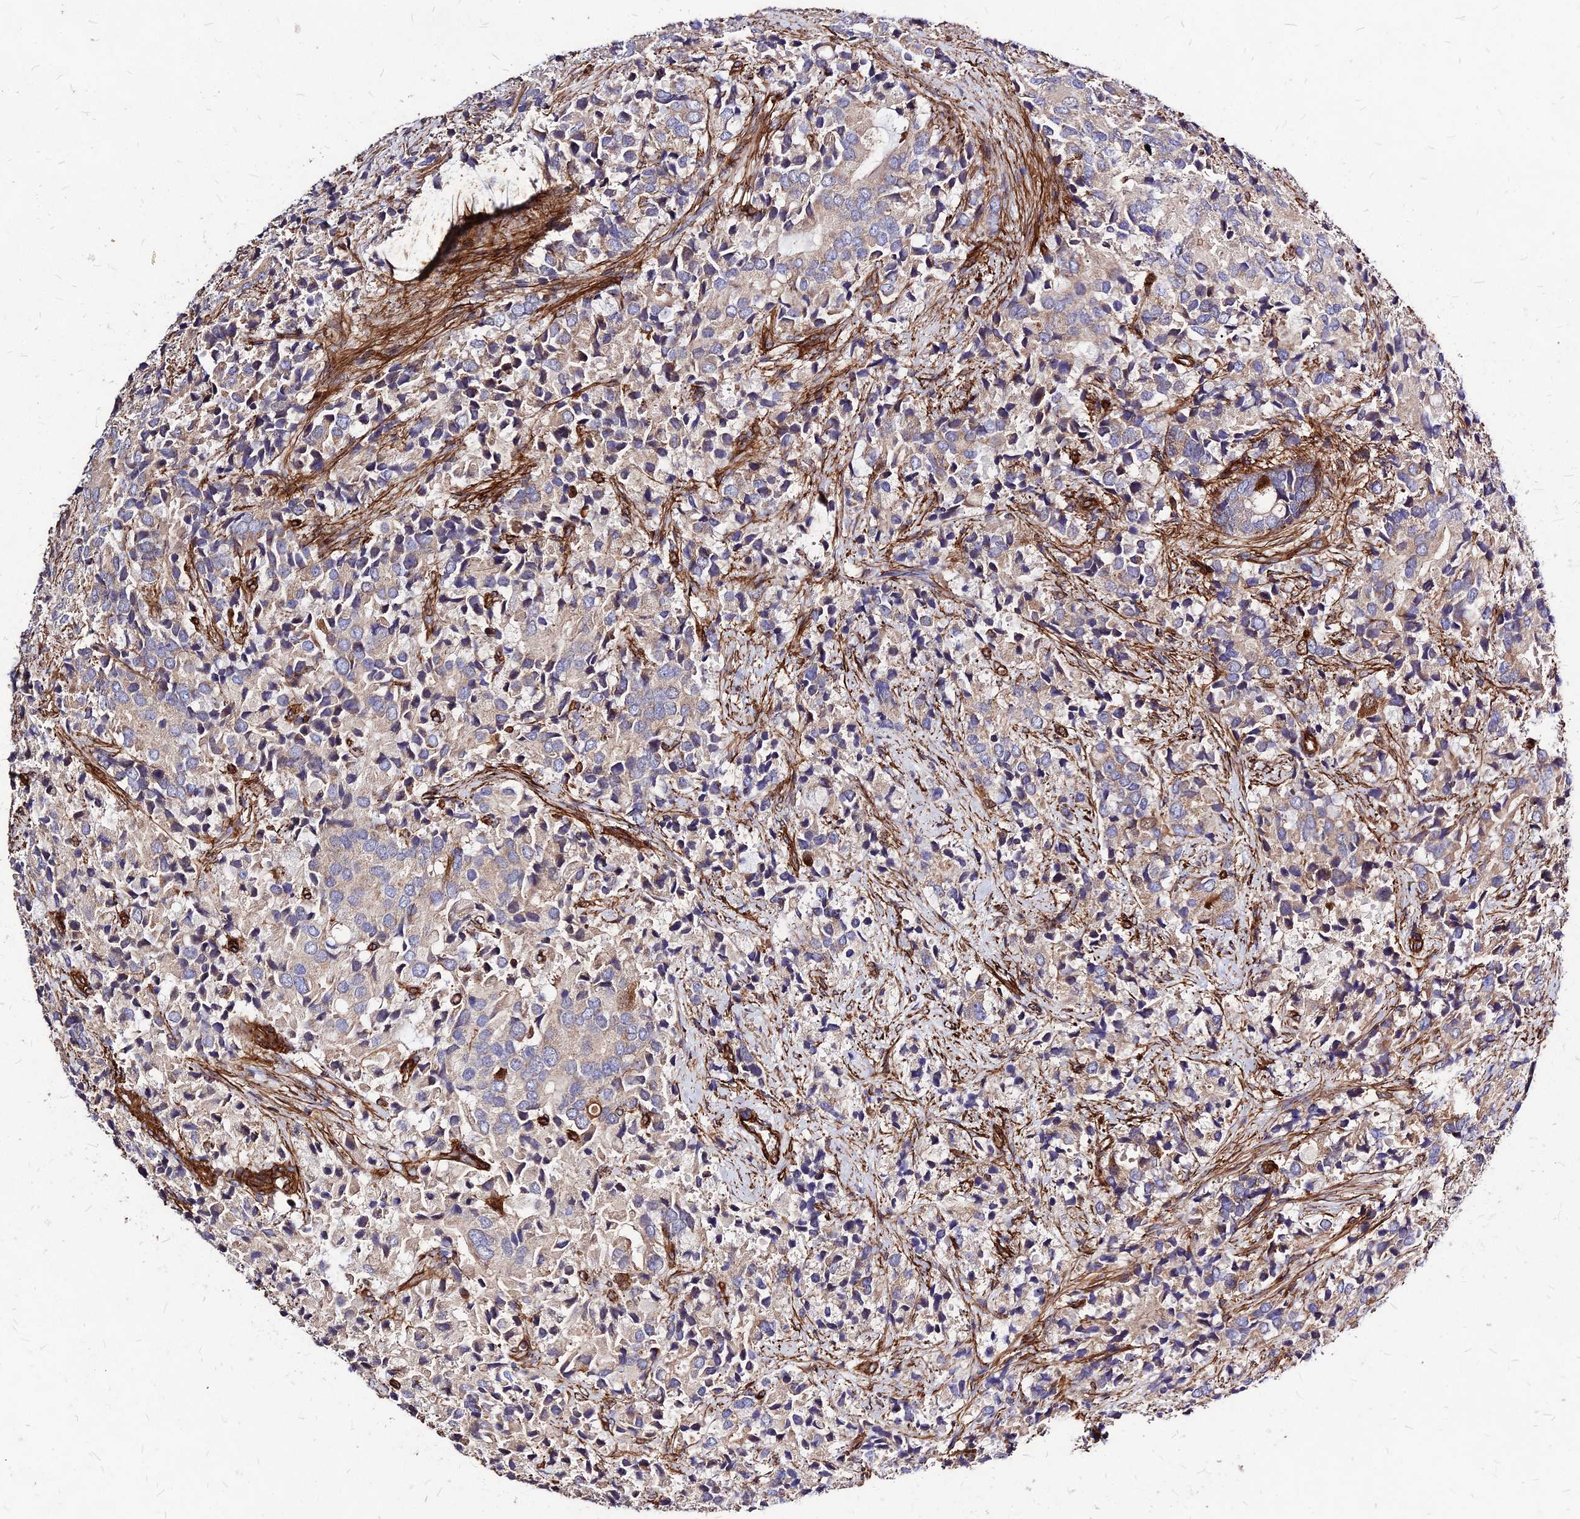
{"staining": {"intensity": "weak", "quantity": "<25%", "location": "cytoplasmic/membranous"}, "tissue": "prostate cancer", "cell_type": "Tumor cells", "image_type": "cancer", "snomed": [{"axis": "morphology", "description": "Adenocarcinoma, High grade"}, {"axis": "topography", "description": "Prostate"}], "caption": "The photomicrograph displays no staining of tumor cells in prostate high-grade adenocarcinoma.", "gene": "EFCC1", "patient": {"sex": "male", "age": 62}}